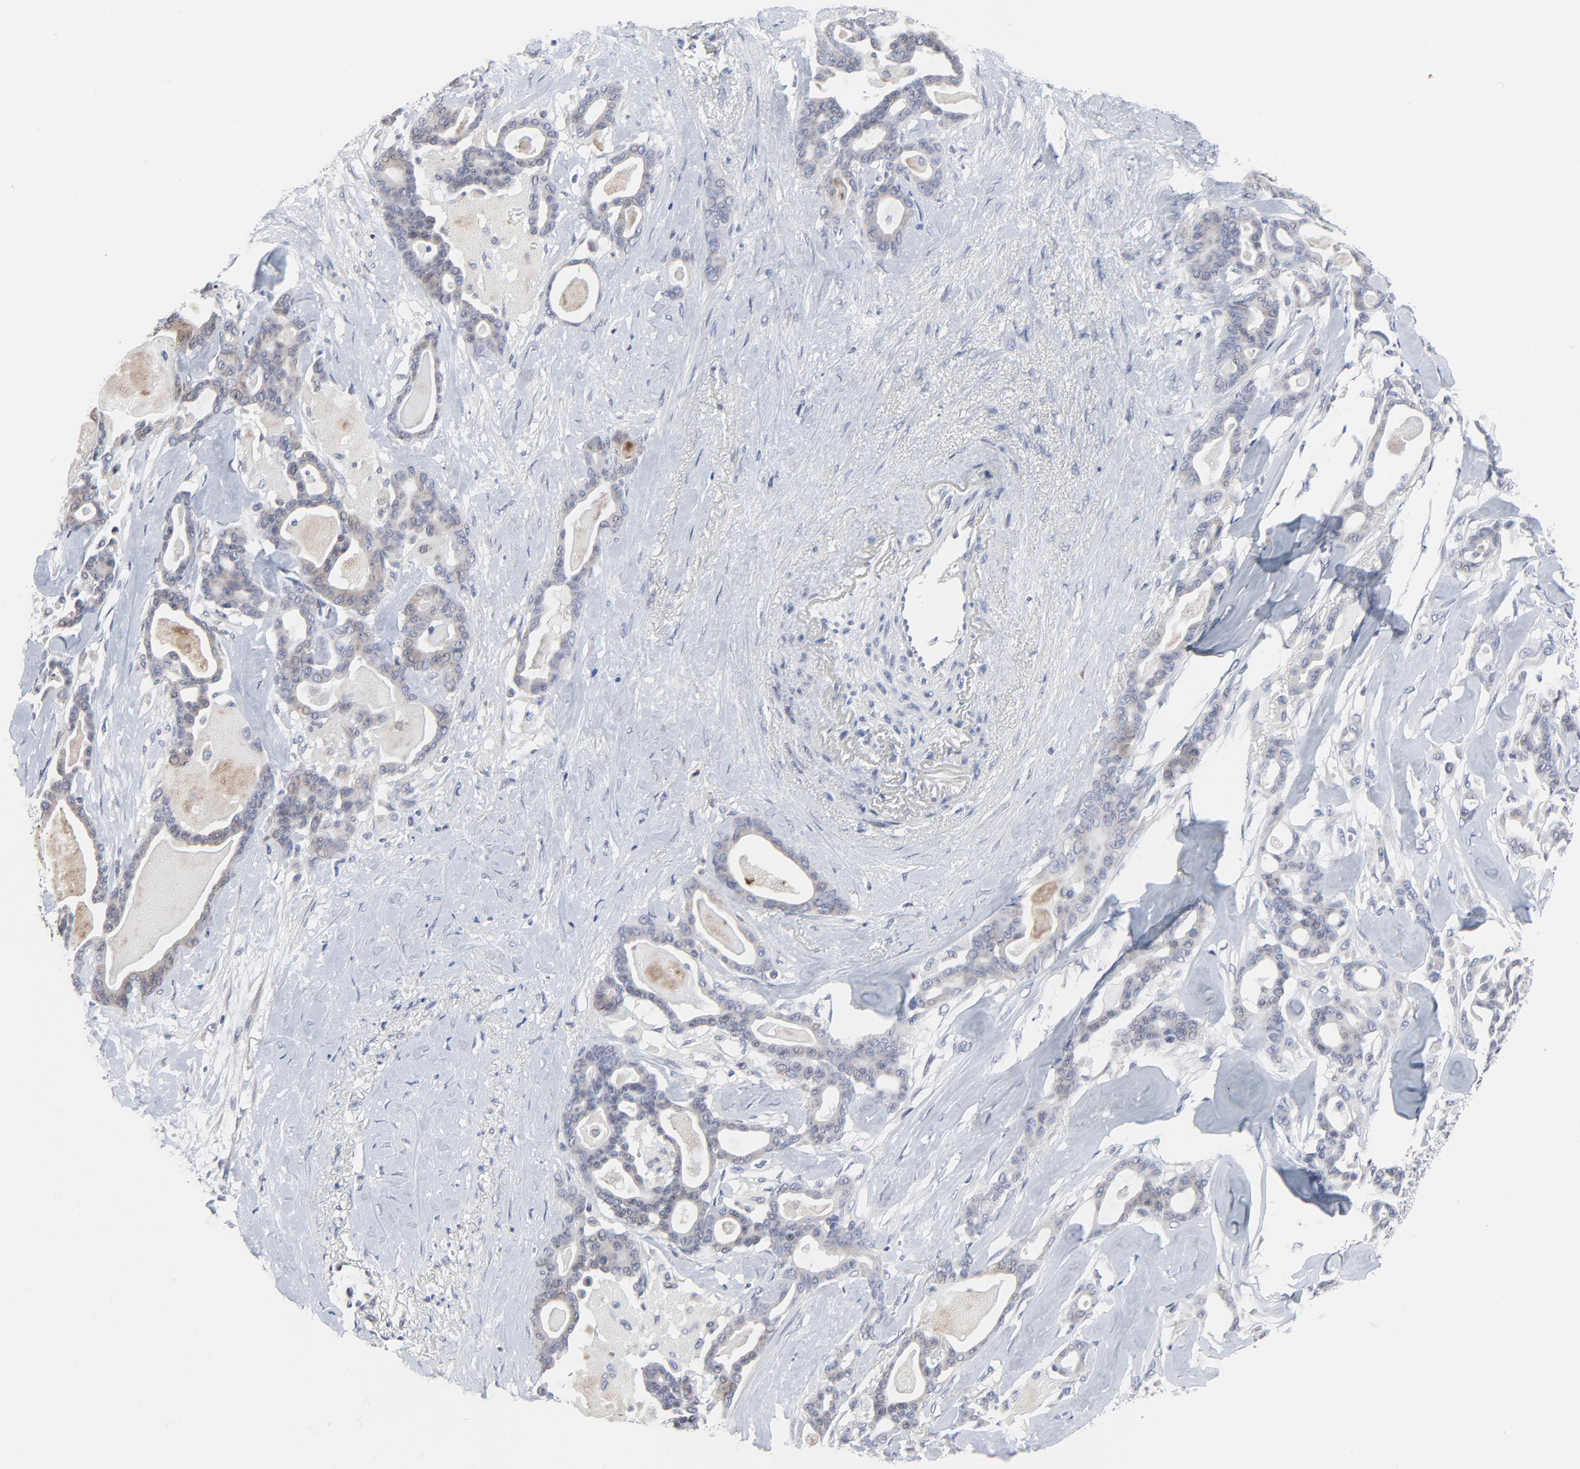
{"staining": {"intensity": "negative", "quantity": "none", "location": "none"}, "tissue": "pancreatic cancer", "cell_type": "Tumor cells", "image_type": "cancer", "snomed": [{"axis": "morphology", "description": "Adenocarcinoma, NOS"}, {"axis": "topography", "description": "Pancreas"}], "caption": "Tumor cells show no significant protein staining in pancreatic cancer.", "gene": "NLGN3", "patient": {"sex": "male", "age": 63}}